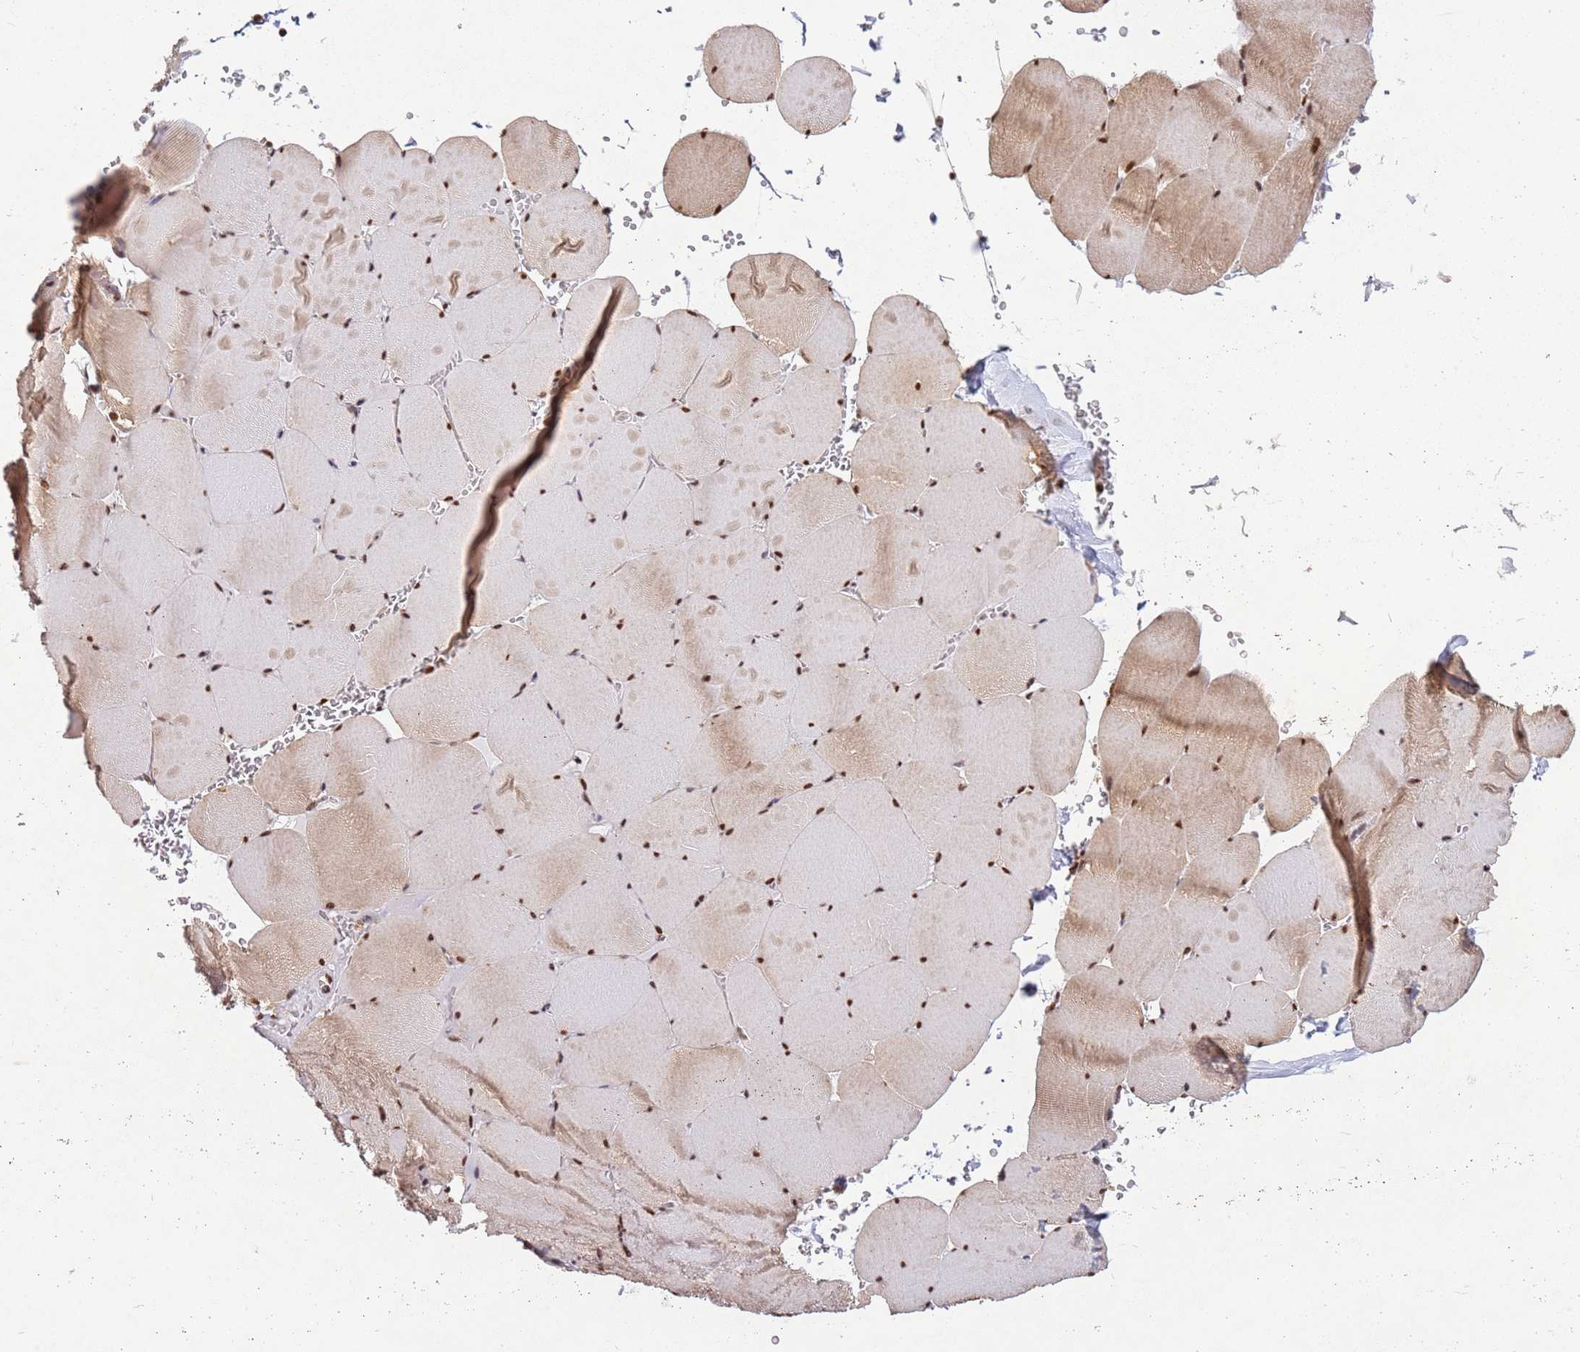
{"staining": {"intensity": "moderate", "quantity": ">75%", "location": "cytoplasmic/membranous,nuclear"}, "tissue": "skeletal muscle", "cell_type": "Myocytes", "image_type": "normal", "snomed": [{"axis": "morphology", "description": "Normal tissue, NOS"}, {"axis": "topography", "description": "Skeletal muscle"}, {"axis": "topography", "description": "Head-Neck"}], "caption": "A brown stain highlights moderate cytoplasmic/membranous,nuclear staining of a protein in myocytes of normal skeletal muscle.", "gene": "ESF1", "patient": {"sex": "male", "age": 66}}